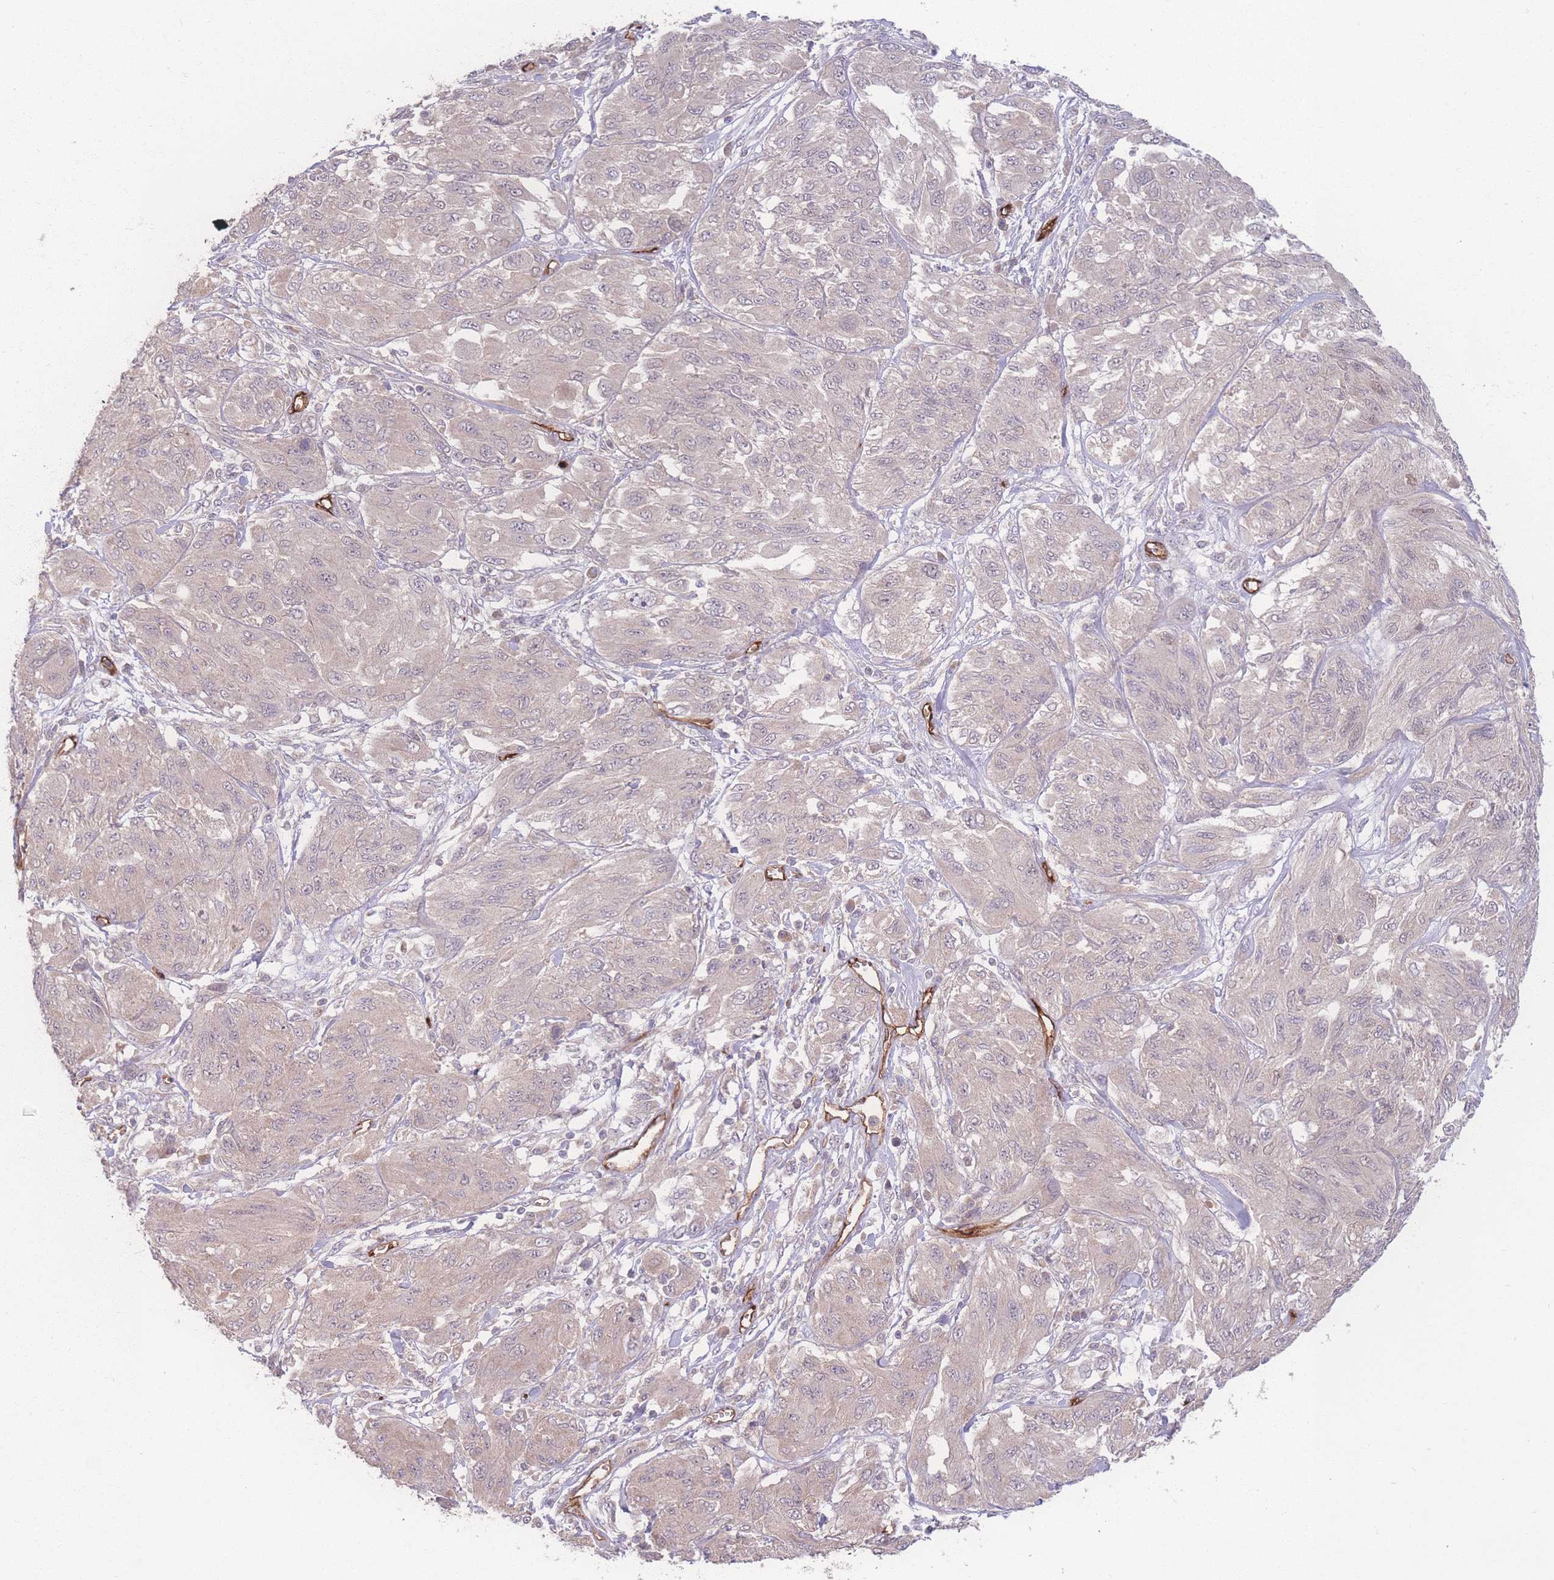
{"staining": {"intensity": "negative", "quantity": "none", "location": "none"}, "tissue": "melanoma", "cell_type": "Tumor cells", "image_type": "cancer", "snomed": [{"axis": "morphology", "description": "Malignant melanoma, NOS"}, {"axis": "topography", "description": "Skin"}], "caption": "IHC of human melanoma reveals no positivity in tumor cells.", "gene": "INSR", "patient": {"sex": "female", "age": 91}}